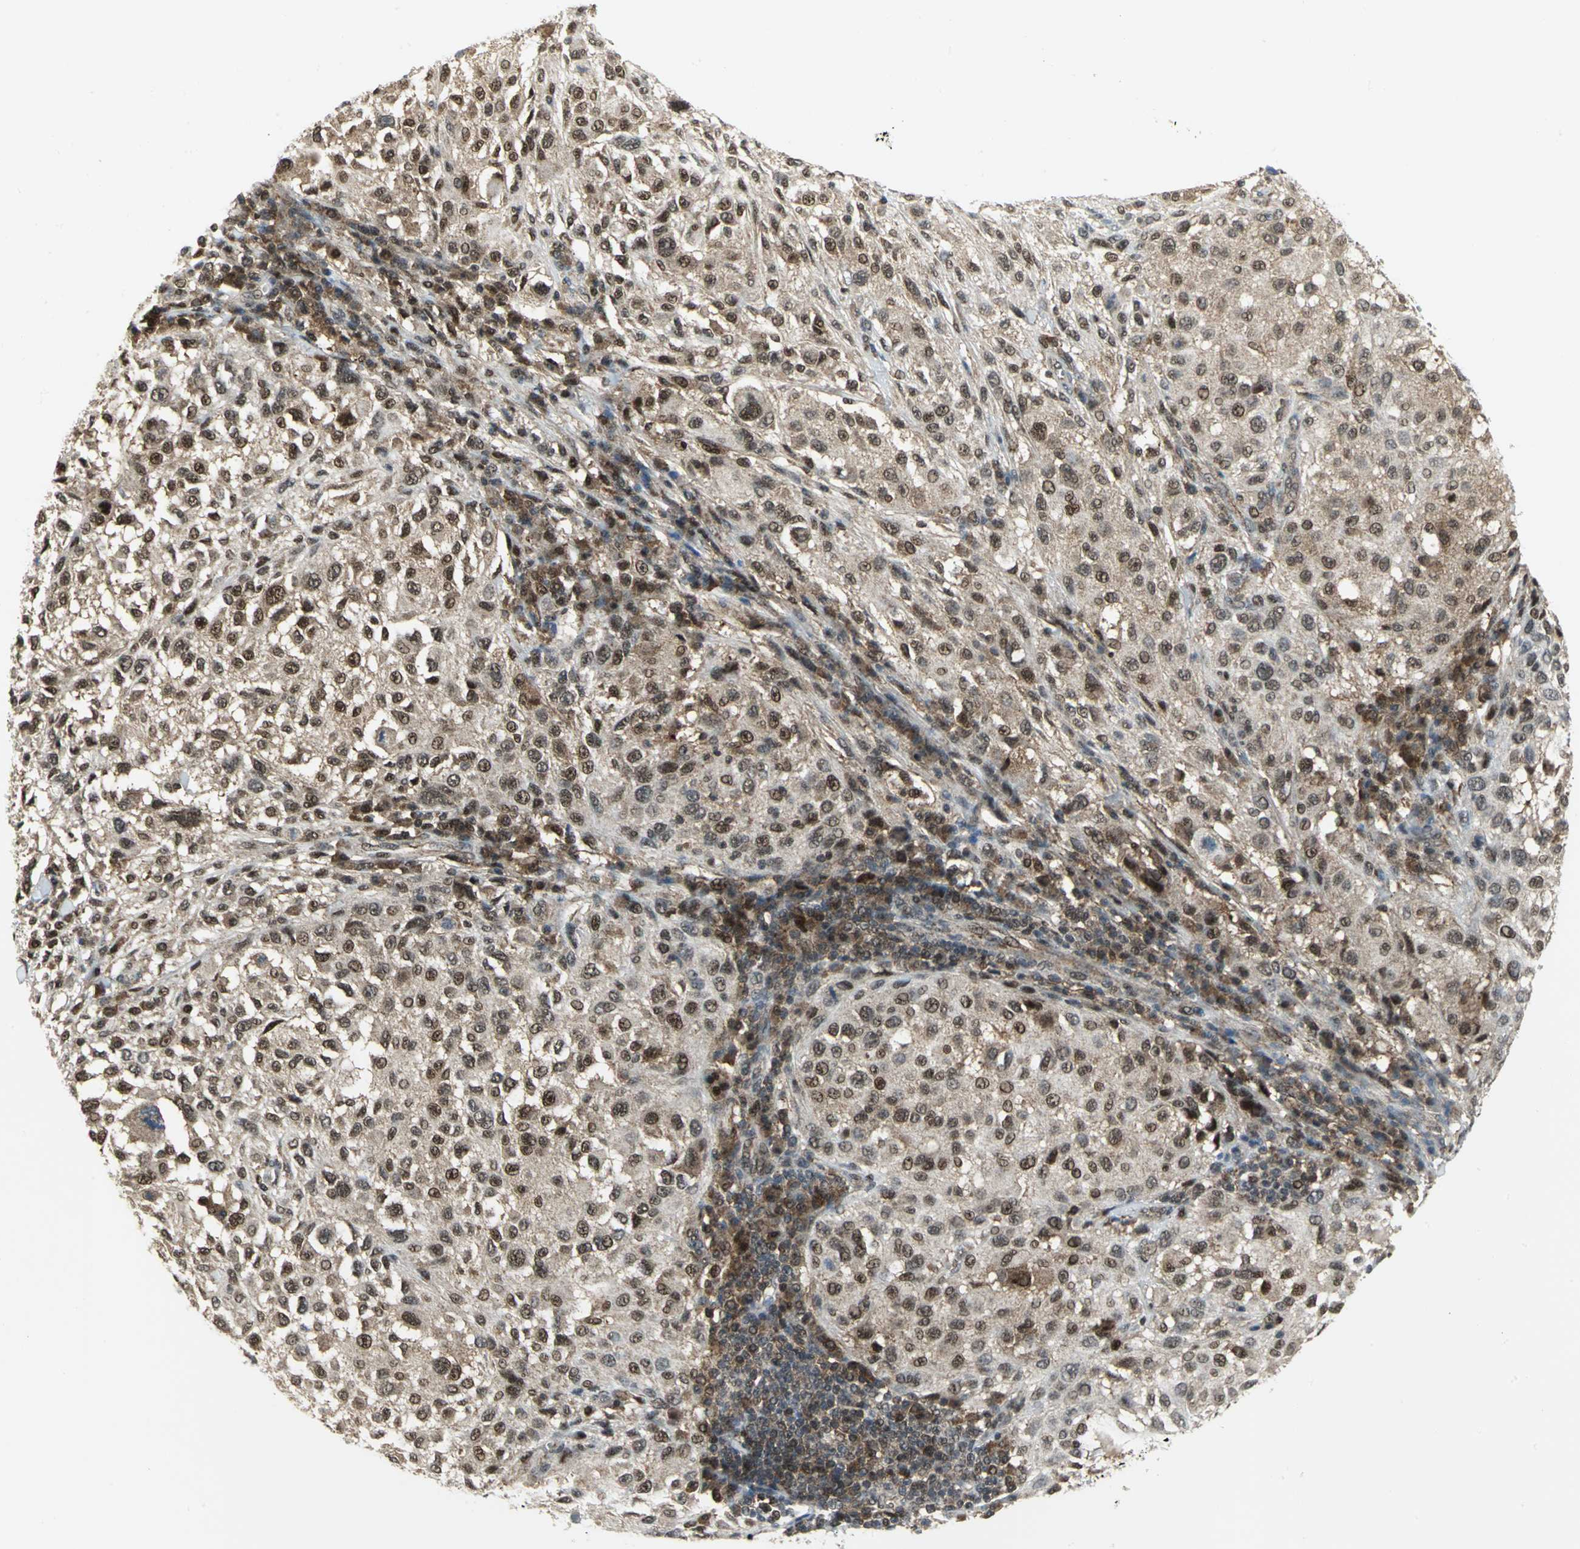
{"staining": {"intensity": "moderate", "quantity": "25%-75%", "location": "nuclear"}, "tissue": "melanoma", "cell_type": "Tumor cells", "image_type": "cancer", "snomed": [{"axis": "morphology", "description": "Necrosis, NOS"}, {"axis": "morphology", "description": "Malignant melanoma, NOS"}, {"axis": "topography", "description": "Skin"}], "caption": "High-power microscopy captured an immunohistochemistry histopathology image of melanoma, revealing moderate nuclear staining in approximately 25%-75% of tumor cells.", "gene": "PSMA4", "patient": {"sex": "female", "age": 87}}